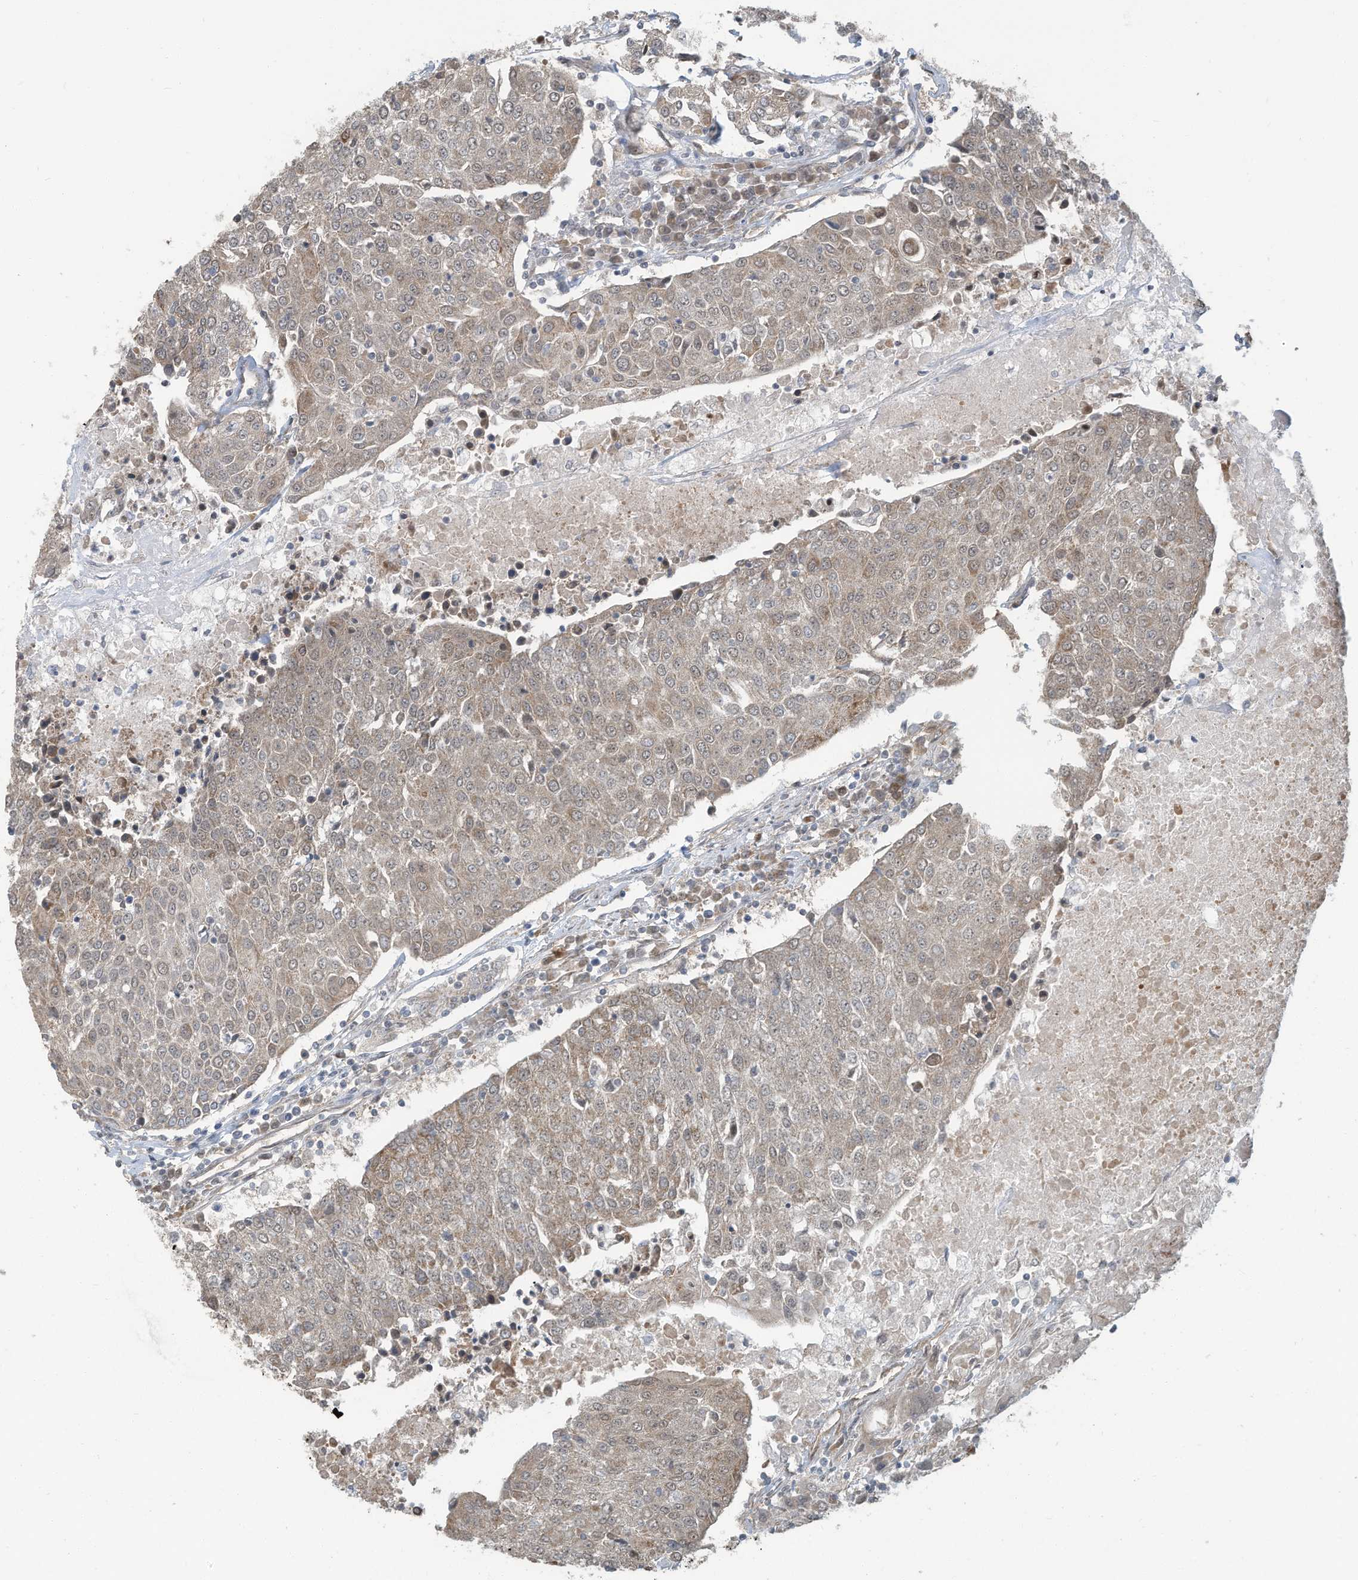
{"staining": {"intensity": "weak", "quantity": "25%-75%", "location": "cytoplasmic/membranous"}, "tissue": "urothelial cancer", "cell_type": "Tumor cells", "image_type": "cancer", "snomed": [{"axis": "morphology", "description": "Urothelial carcinoma, High grade"}, {"axis": "topography", "description": "Urinary bladder"}], "caption": "Urothelial carcinoma (high-grade) tissue shows weak cytoplasmic/membranous expression in about 25%-75% of tumor cells, visualized by immunohistochemistry.", "gene": "ERI2", "patient": {"sex": "female", "age": 85}}